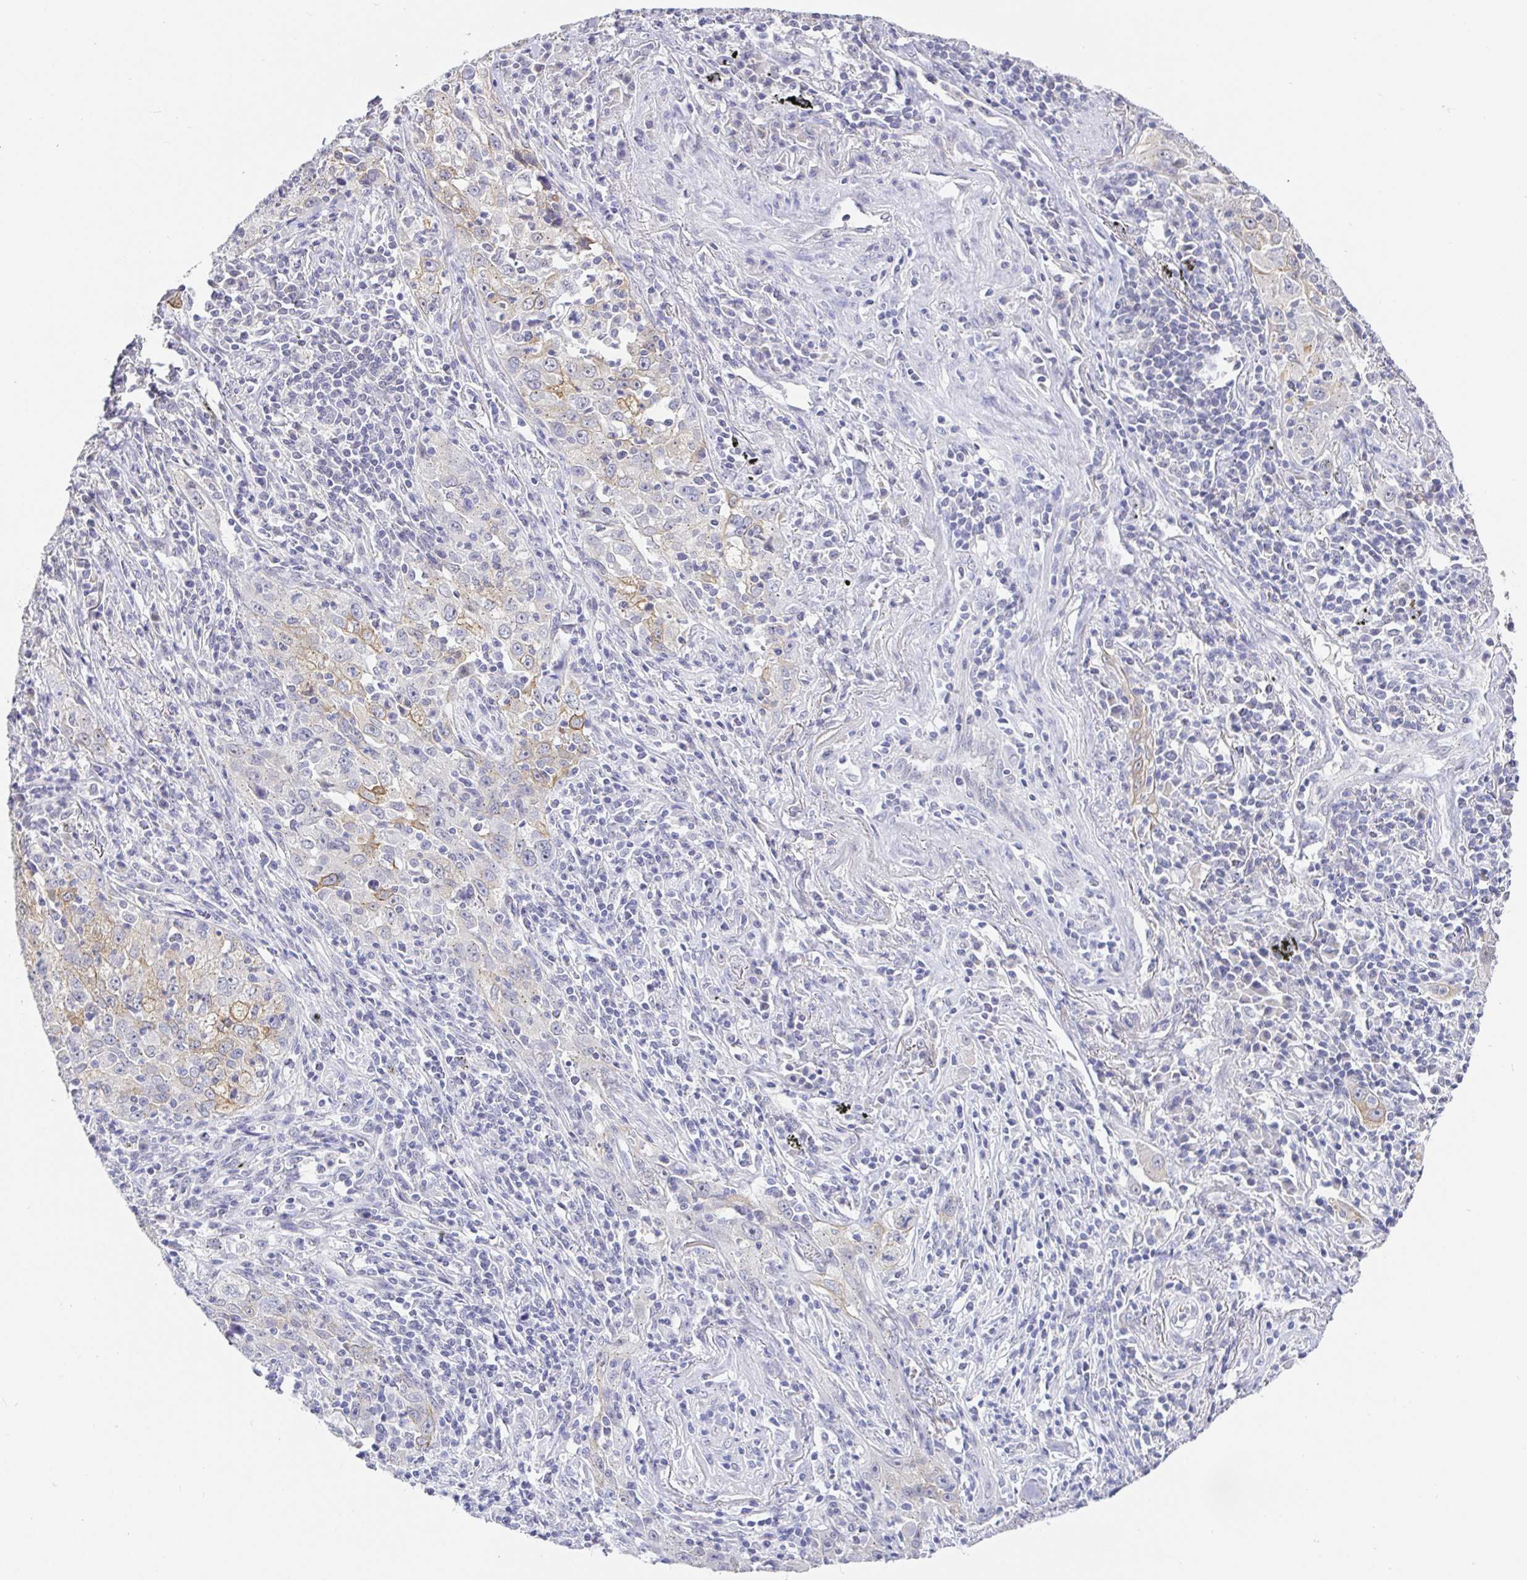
{"staining": {"intensity": "moderate", "quantity": "<25%", "location": "cytoplasmic/membranous"}, "tissue": "lung cancer", "cell_type": "Tumor cells", "image_type": "cancer", "snomed": [{"axis": "morphology", "description": "Squamous cell carcinoma, NOS"}, {"axis": "topography", "description": "Lung"}], "caption": "Immunohistochemistry (IHC) of lung cancer exhibits low levels of moderate cytoplasmic/membranous staining in approximately <25% of tumor cells.", "gene": "EZHIP", "patient": {"sex": "male", "age": 71}}